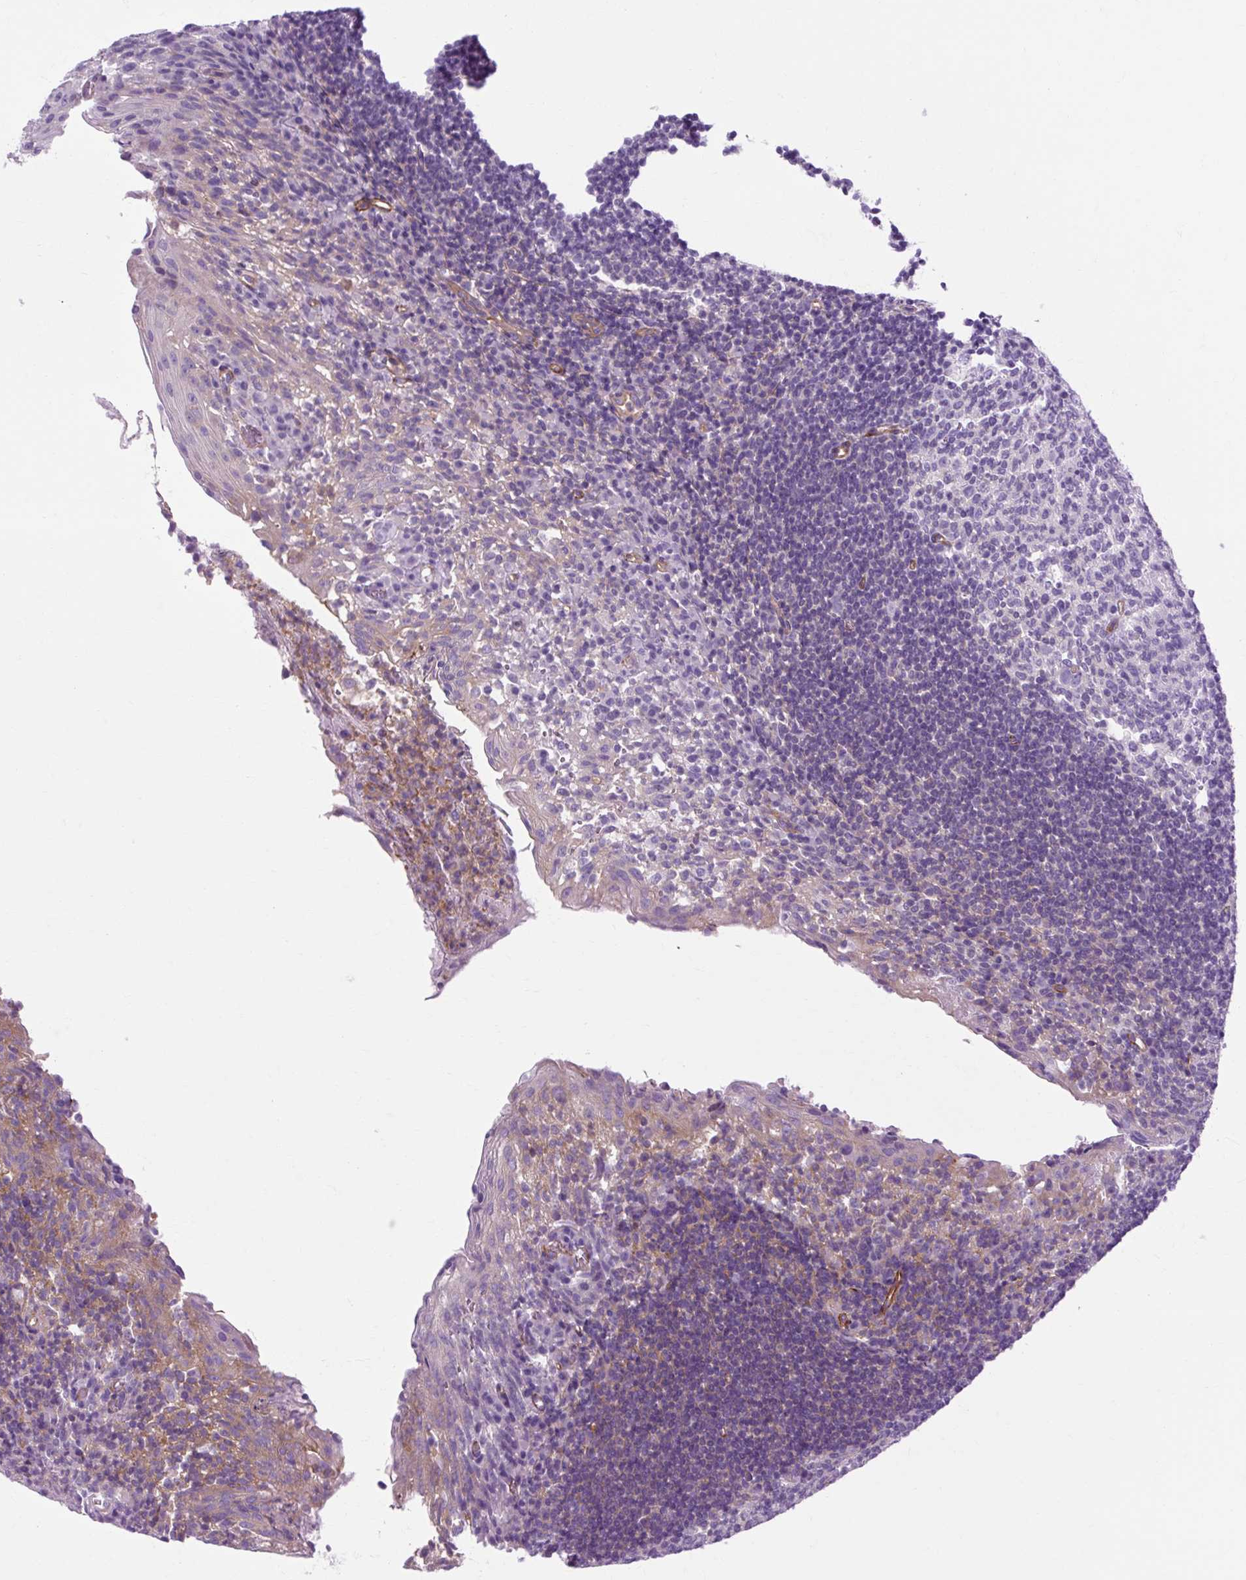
{"staining": {"intensity": "negative", "quantity": "none", "location": "none"}, "tissue": "tonsil", "cell_type": "Germinal center cells", "image_type": "normal", "snomed": [{"axis": "morphology", "description": "Normal tissue, NOS"}, {"axis": "topography", "description": "Tonsil"}], "caption": "Human tonsil stained for a protein using immunohistochemistry (IHC) demonstrates no expression in germinal center cells.", "gene": "OOEP", "patient": {"sex": "female", "age": 10}}